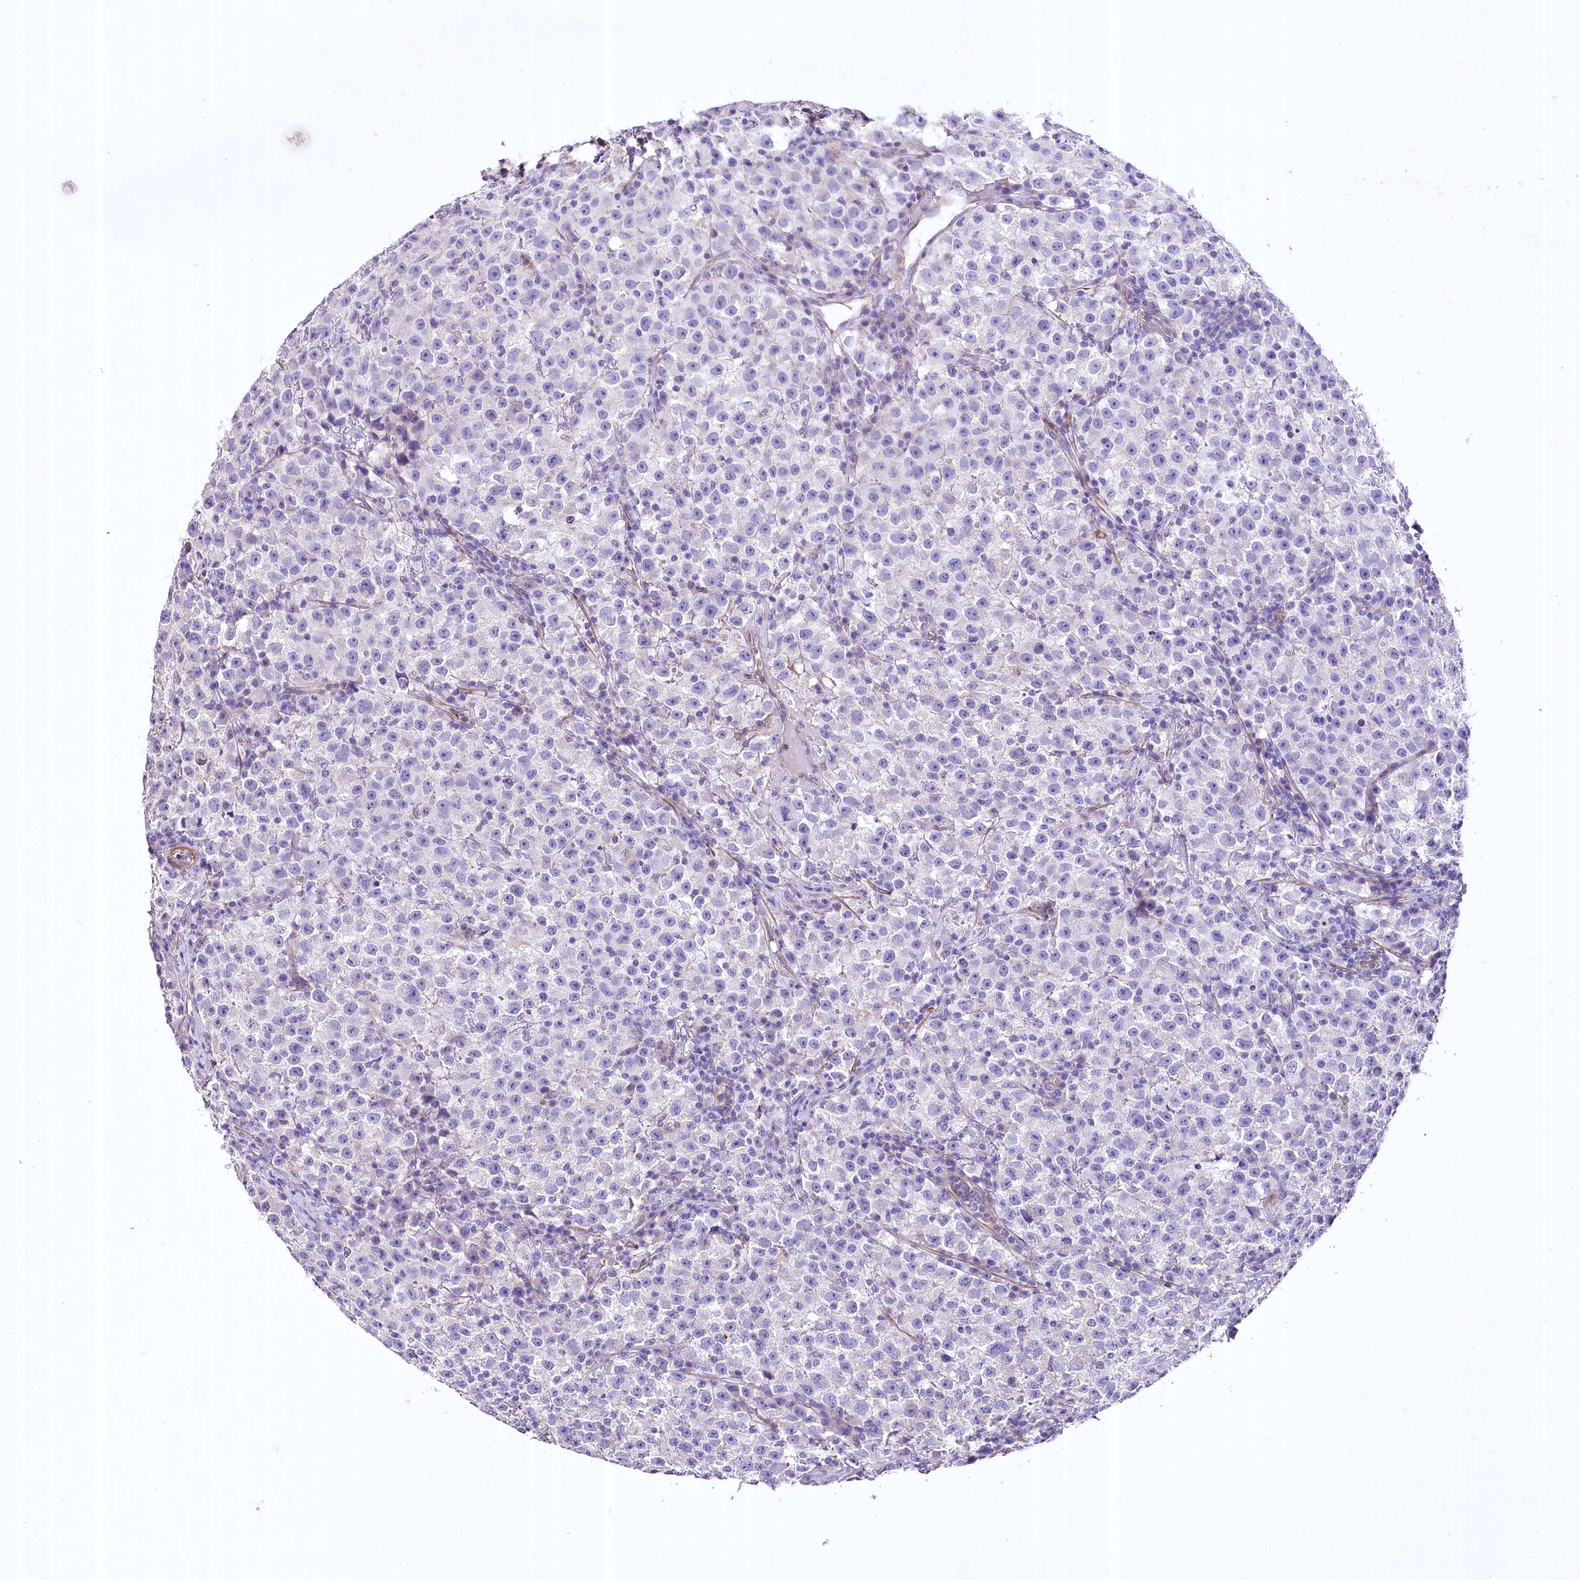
{"staining": {"intensity": "negative", "quantity": "none", "location": "none"}, "tissue": "testis cancer", "cell_type": "Tumor cells", "image_type": "cancer", "snomed": [{"axis": "morphology", "description": "Seminoma, NOS"}, {"axis": "topography", "description": "Testis"}], "caption": "A high-resolution image shows IHC staining of testis cancer, which reveals no significant positivity in tumor cells. (Immunohistochemistry, brightfield microscopy, high magnification).", "gene": "RDH16", "patient": {"sex": "male", "age": 22}}